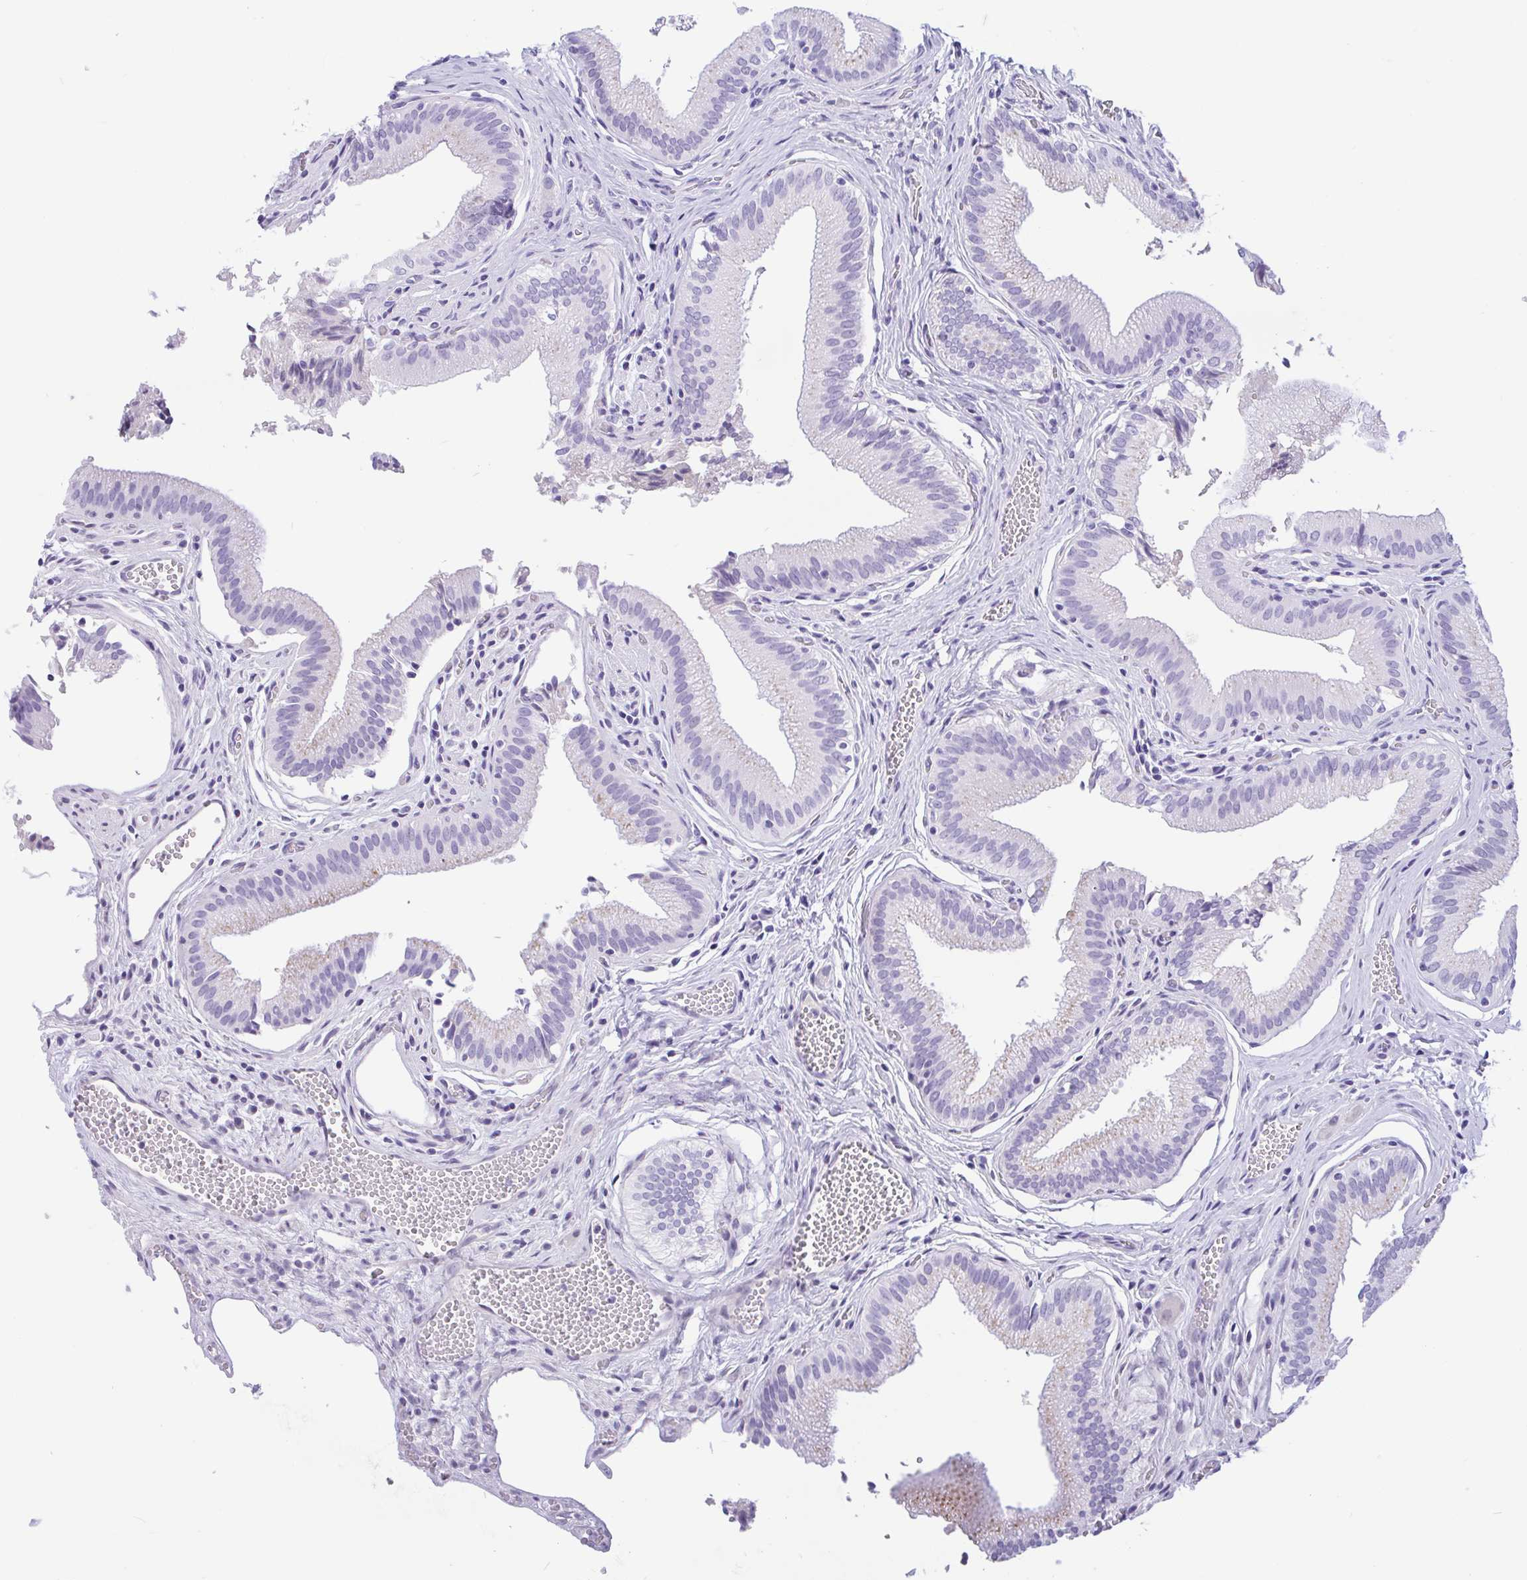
{"staining": {"intensity": "weak", "quantity": "<25%", "location": "cytoplasmic/membranous"}, "tissue": "gallbladder", "cell_type": "Glandular cells", "image_type": "normal", "snomed": [{"axis": "morphology", "description": "Normal tissue, NOS"}, {"axis": "topography", "description": "Gallbladder"}, {"axis": "topography", "description": "Peripheral nerve tissue"}], "caption": "This is an IHC micrograph of unremarkable human gallbladder. There is no positivity in glandular cells.", "gene": "ZNF319", "patient": {"sex": "male", "age": 17}}